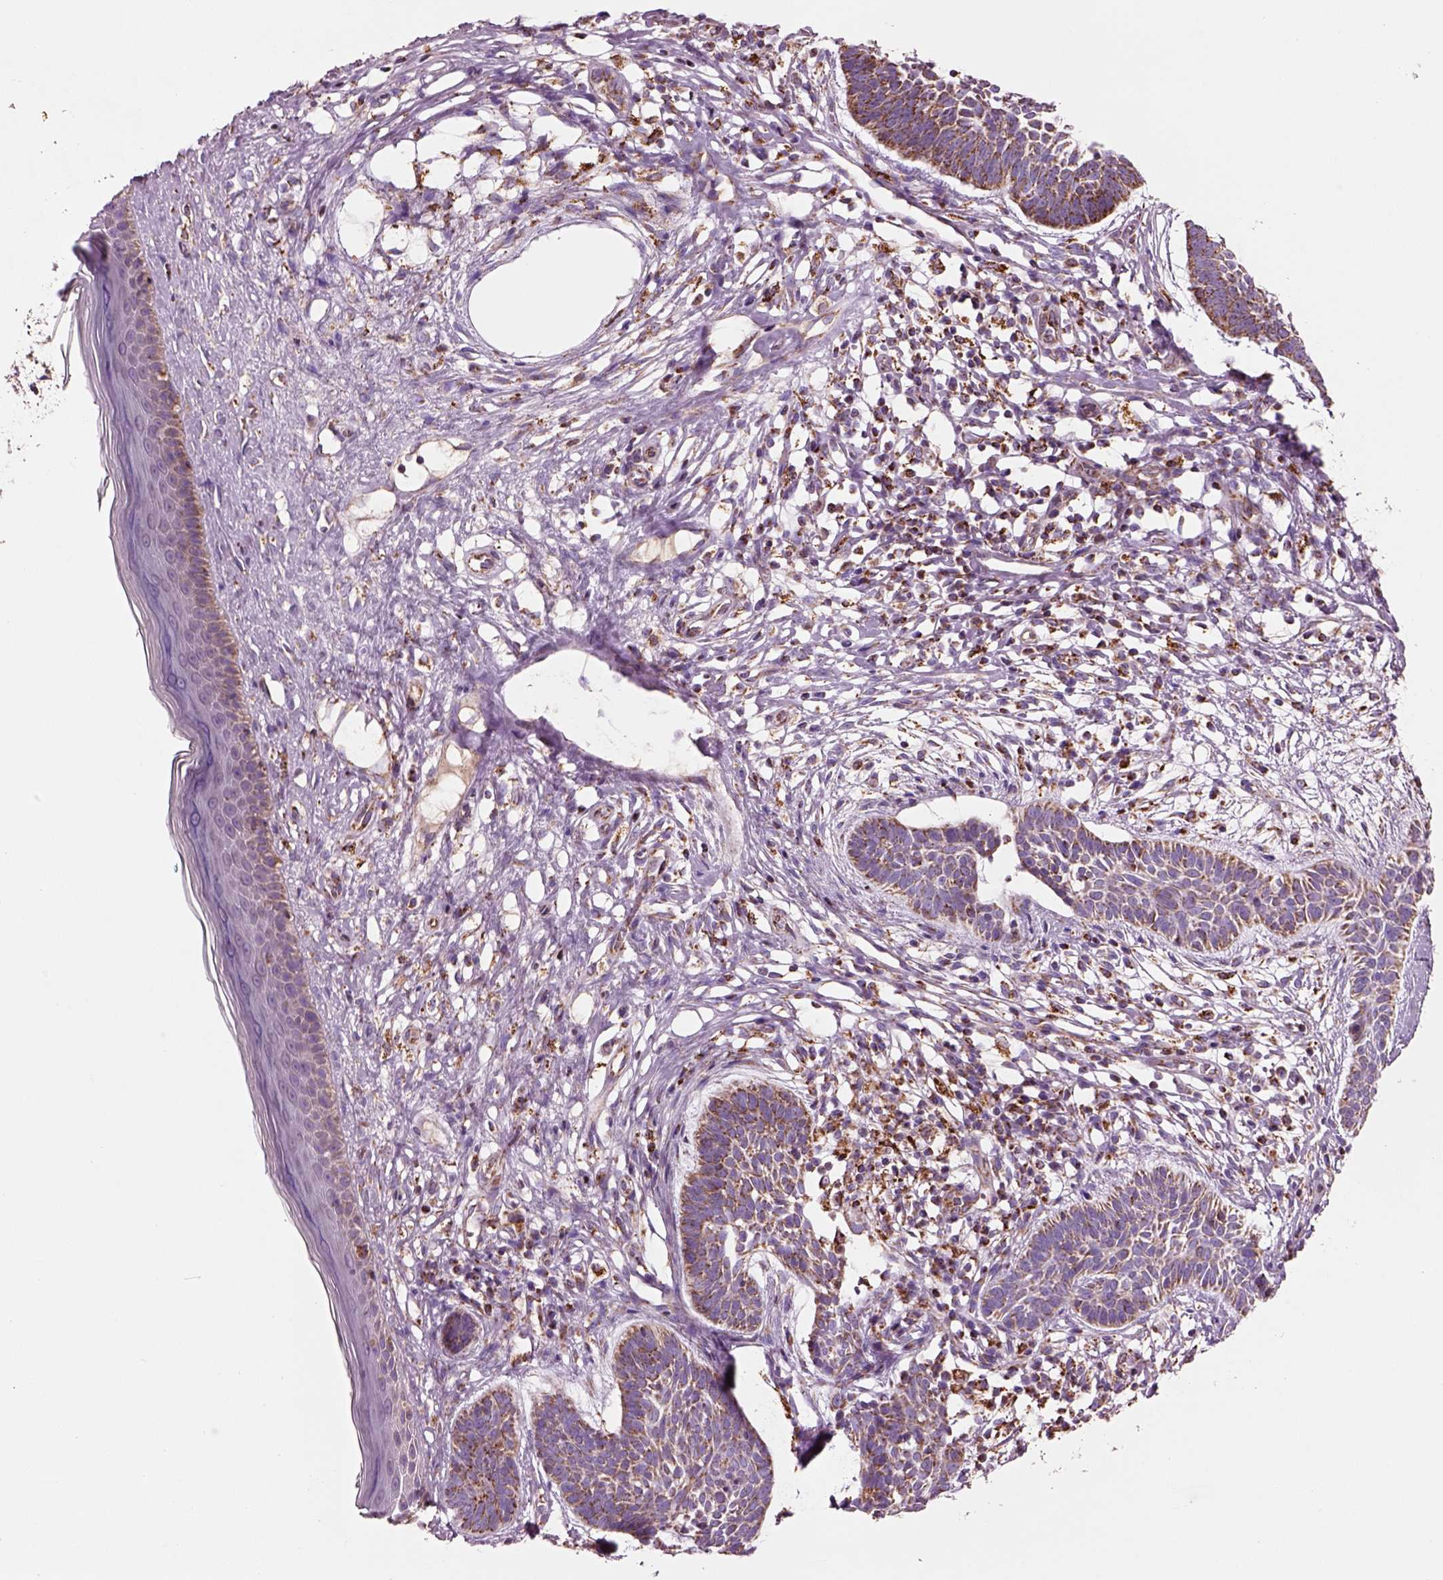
{"staining": {"intensity": "strong", "quantity": ">75%", "location": "cytoplasmic/membranous"}, "tissue": "skin cancer", "cell_type": "Tumor cells", "image_type": "cancer", "snomed": [{"axis": "morphology", "description": "Basal cell carcinoma"}, {"axis": "topography", "description": "Skin"}], "caption": "Tumor cells display strong cytoplasmic/membranous expression in about >75% of cells in basal cell carcinoma (skin). (Stains: DAB in brown, nuclei in blue, Microscopy: brightfield microscopy at high magnification).", "gene": "SLC25A24", "patient": {"sex": "male", "age": 85}}